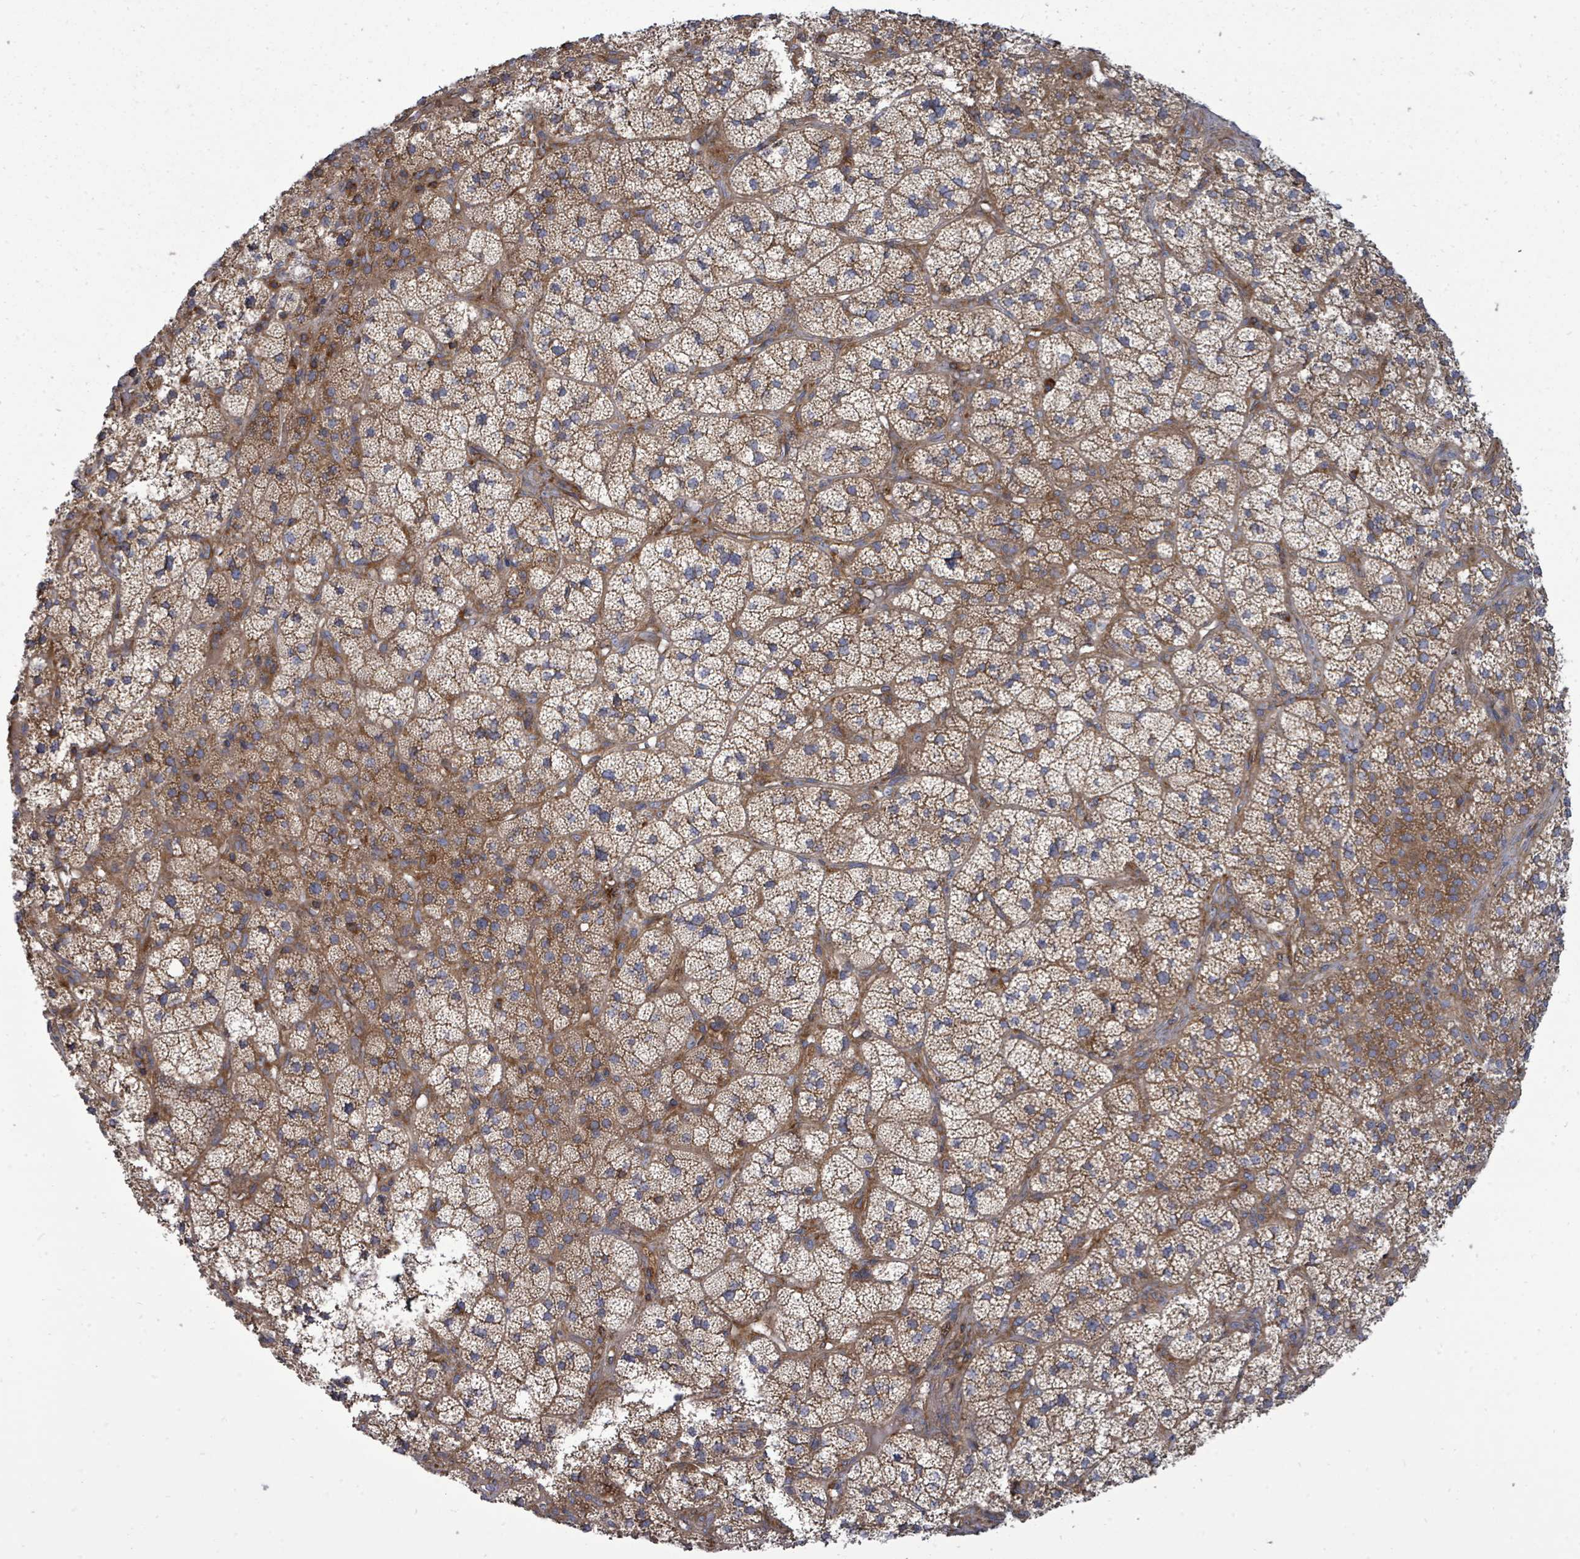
{"staining": {"intensity": "moderate", "quantity": ">75%", "location": "cytoplasmic/membranous"}, "tissue": "adrenal gland", "cell_type": "Glandular cells", "image_type": "normal", "snomed": [{"axis": "morphology", "description": "Normal tissue, NOS"}, {"axis": "topography", "description": "Adrenal gland"}], "caption": "The micrograph shows staining of normal adrenal gland, revealing moderate cytoplasmic/membranous protein expression (brown color) within glandular cells.", "gene": "EIF3CL", "patient": {"sex": "female", "age": 58}}